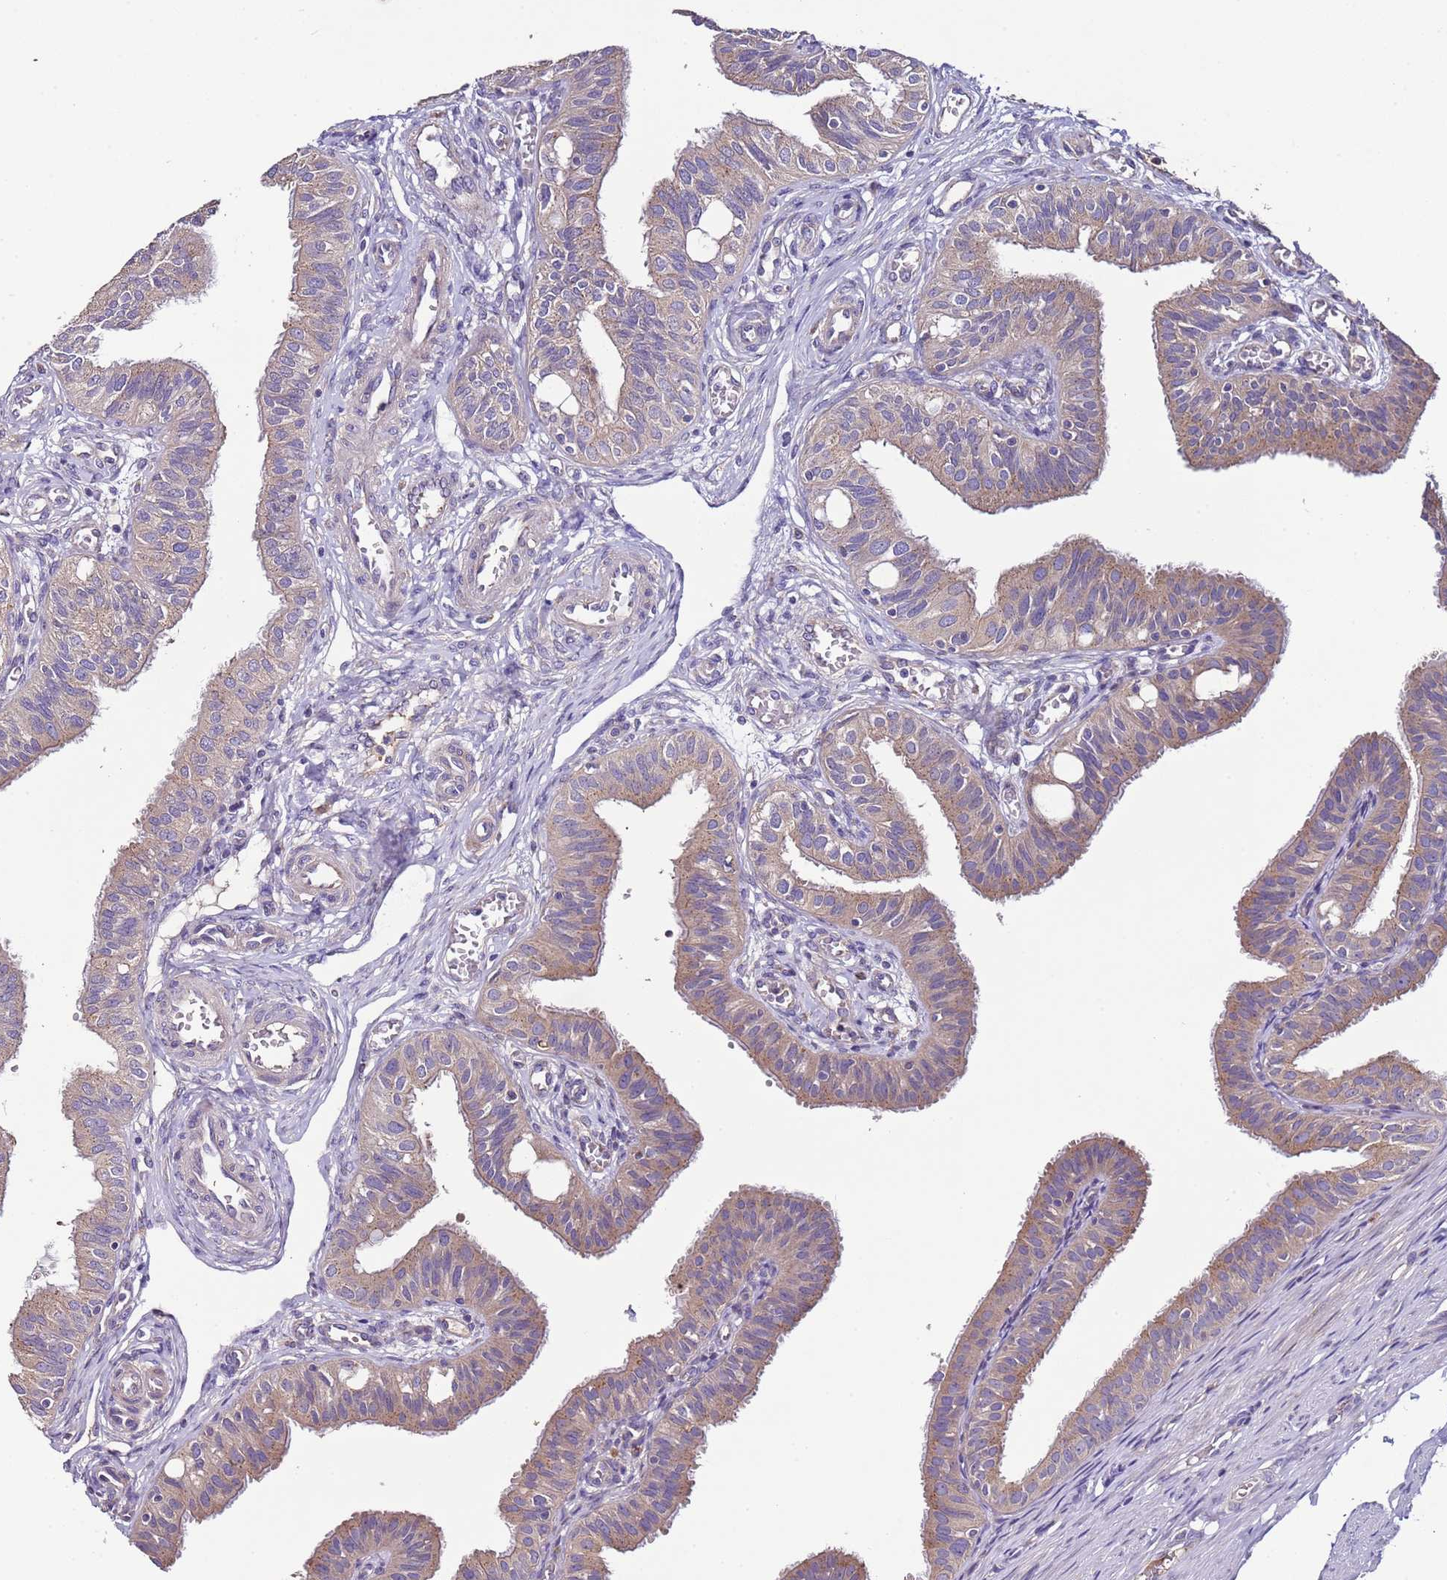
{"staining": {"intensity": "moderate", "quantity": "25%-75%", "location": "cytoplasmic/membranous"}, "tissue": "fallopian tube", "cell_type": "Glandular cells", "image_type": "normal", "snomed": [{"axis": "morphology", "description": "Normal tissue, NOS"}, {"axis": "topography", "description": "Fallopian tube"}, {"axis": "topography", "description": "Ovary"}], "caption": "This is an image of IHC staining of normal fallopian tube, which shows moderate expression in the cytoplasmic/membranous of glandular cells.", "gene": "FAM20A", "patient": {"sex": "female", "age": 42}}